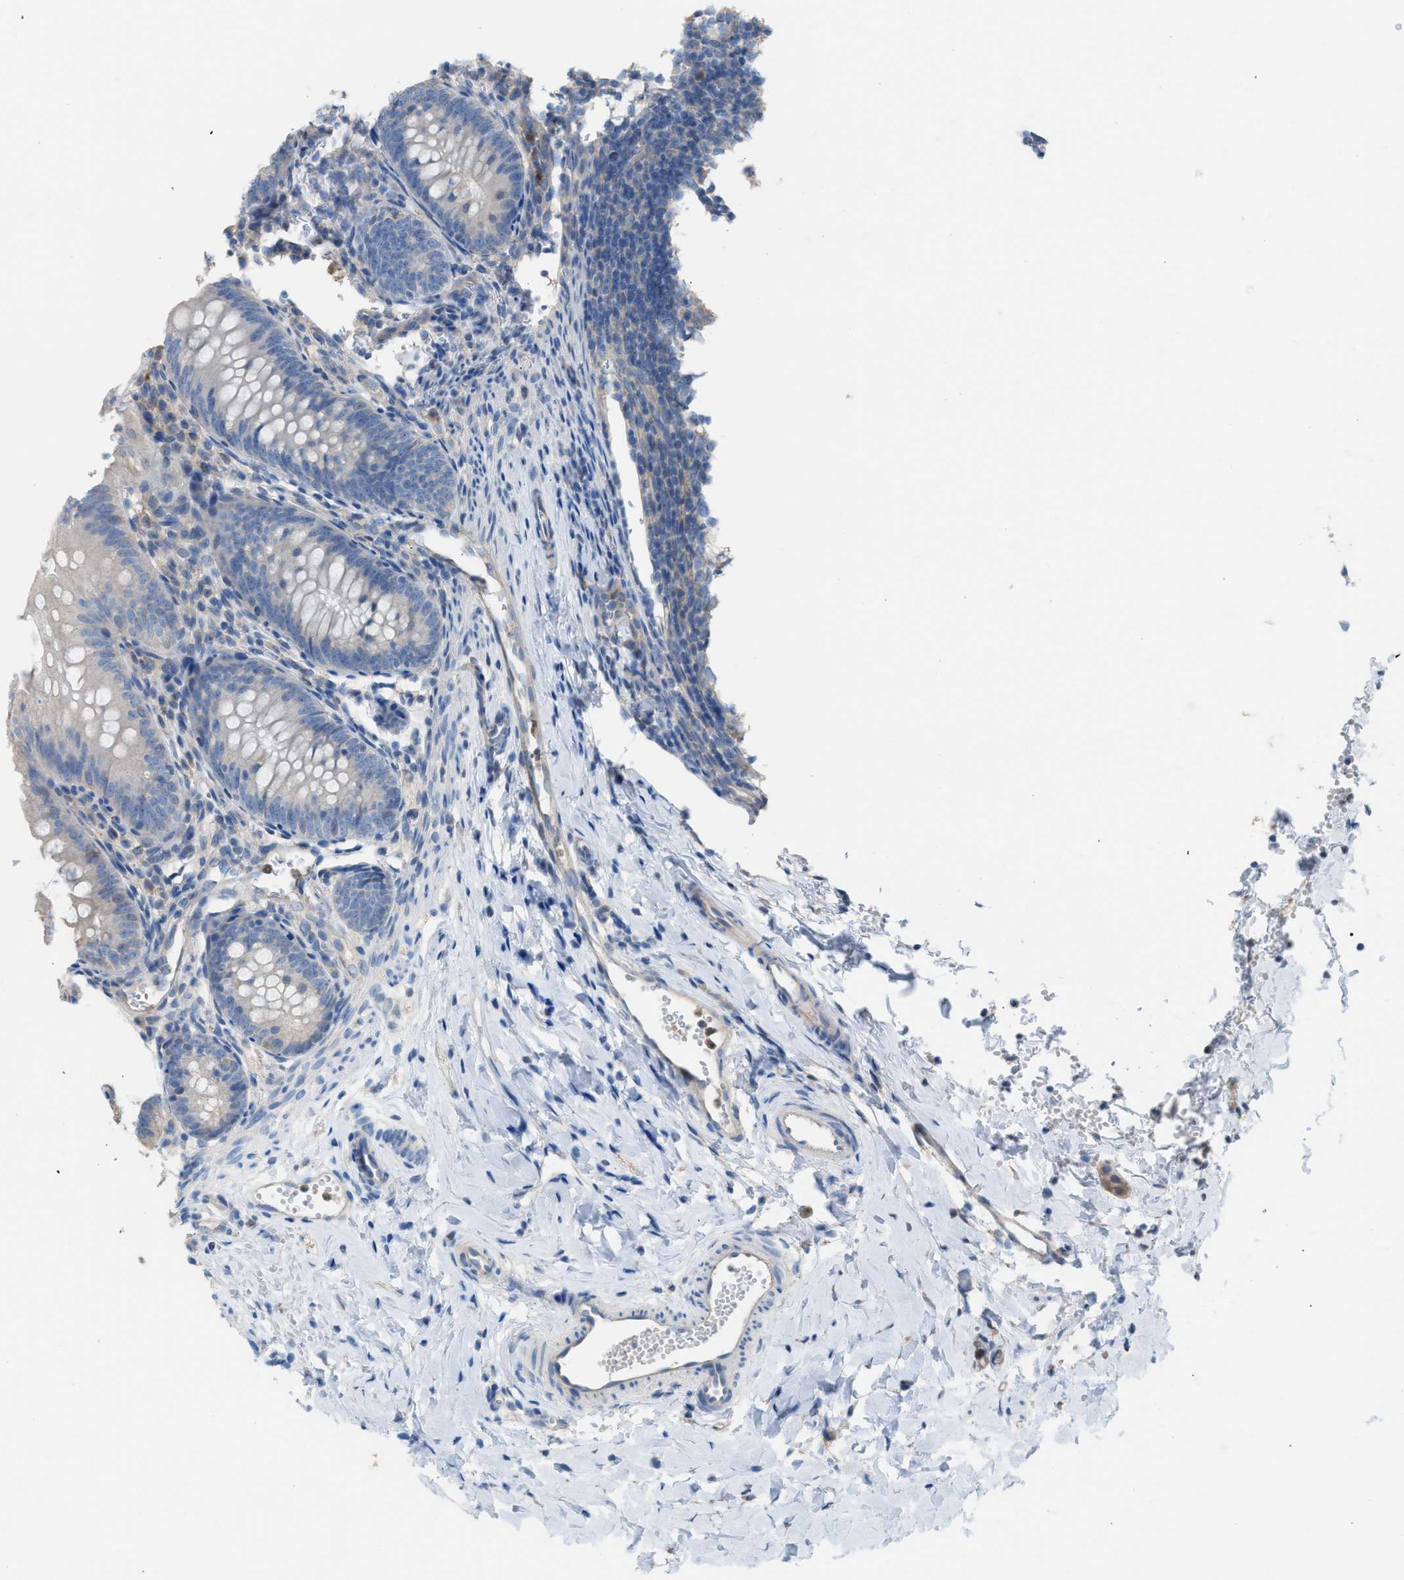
{"staining": {"intensity": "negative", "quantity": "none", "location": "none"}, "tissue": "appendix", "cell_type": "Glandular cells", "image_type": "normal", "snomed": [{"axis": "morphology", "description": "Normal tissue, NOS"}, {"axis": "topography", "description": "Appendix"}], "caption": "Human appendix stained for a protein using immunohistochemistry reveals no staining in glandular cells.", "gene": "NQO2", "patient": {"sex": "male", "age": 1}}